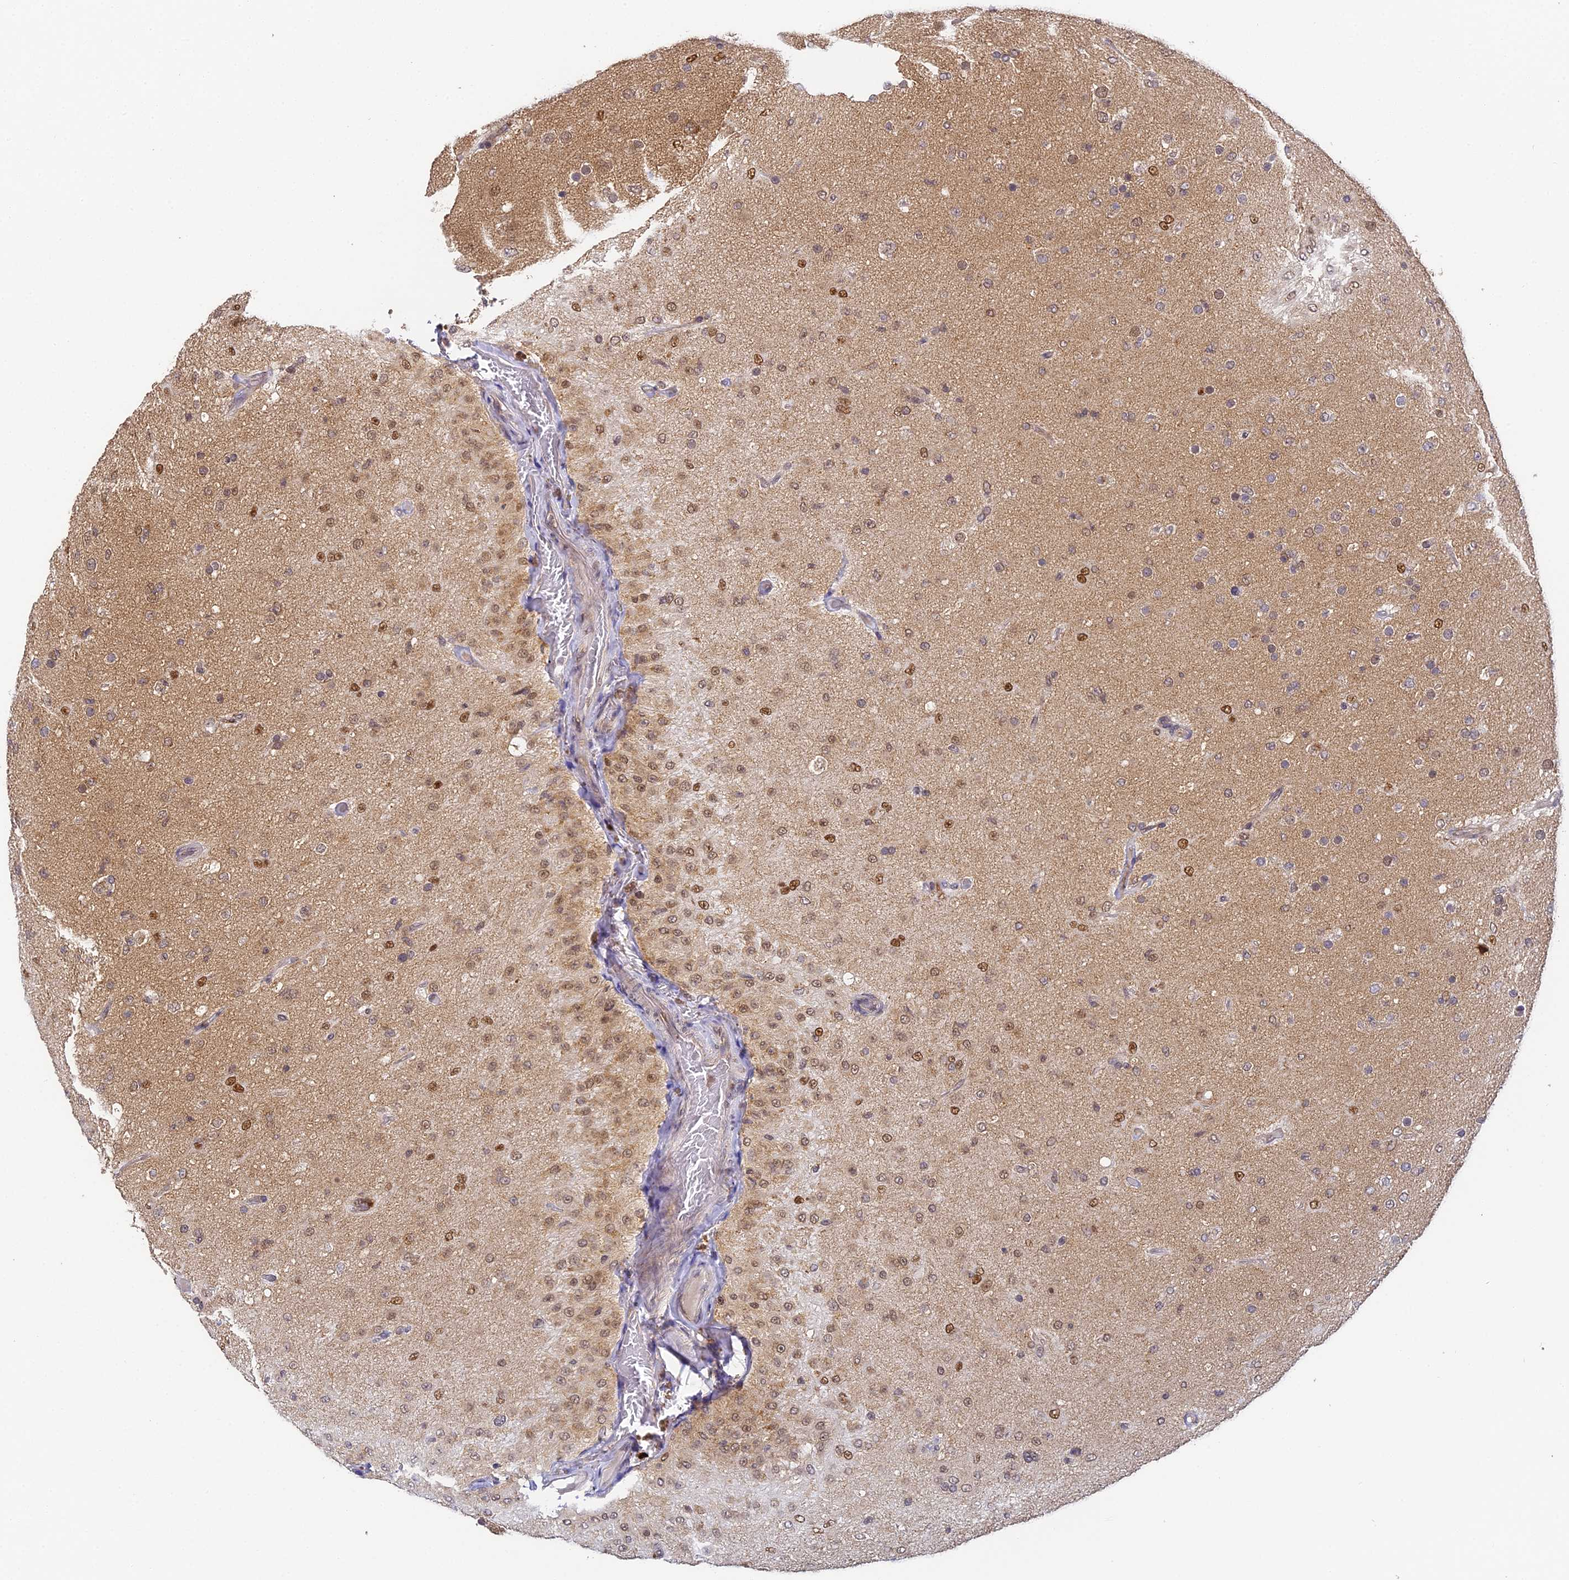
{"staining": {"intensity": "moderate", "quantity": "25%-75%", "location": "cytoplasmic/membranous,nuclear"}, "tissue": "glioma", "cell_type": "Tumor cells", "image_type": "cancer", "snomed": [{"axis": "morphology", "description": "Glioma, malignant, Low grade"}, {"axis": "topography", "description": "Brain"}], "caption": "Glioma stained with immunohistochemistry shows moderate cytoplasmic/membranous and nuclear staining in approximately 25%-75% of tumor cells. (IHC, brightfield microscopy, high magnification).", "gene": "DNAAF10", "patient": {"sex": "male", "age": 65}}